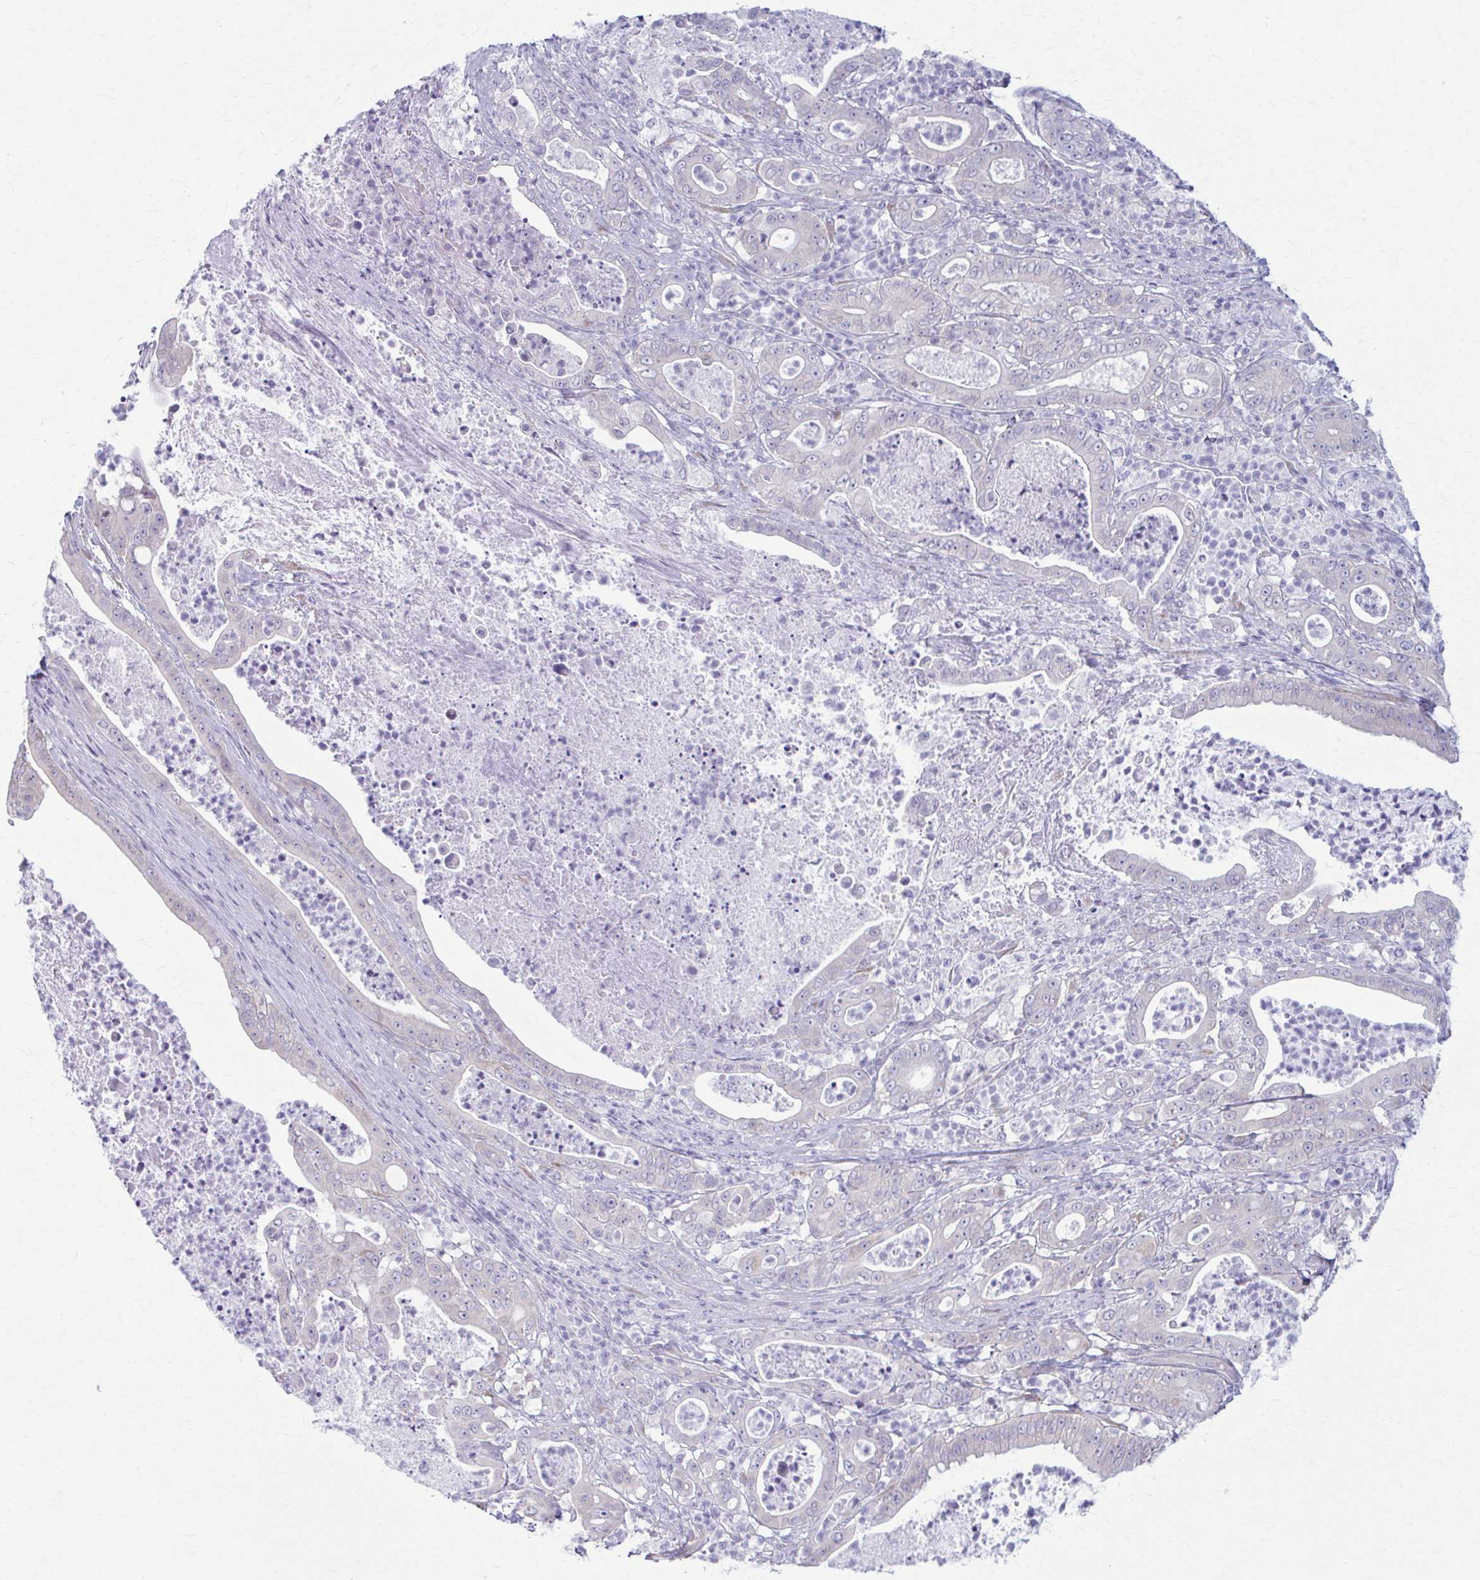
{"staining": {"intensity": "negative", "quantity": "none", "location": "none"}, "tissue": "pancreatic cancer", "cell_type": "Tumor cells", "image_type": "cancer", "snomed": [{"axis": "morphology", "description": "Adenocarcinoma, NOS"}, {"axis": "topography", "description": "Pancreas"}], "caption": "Histopathology image shows no protein staining in tumor cells of pancreatic cancer (adenocarcinoma) tissue. (Brightfield microscopy of DAB IHC at high magnification).", "gene": "PRKRA", "patient": {"sex": "male", "age": 71}}